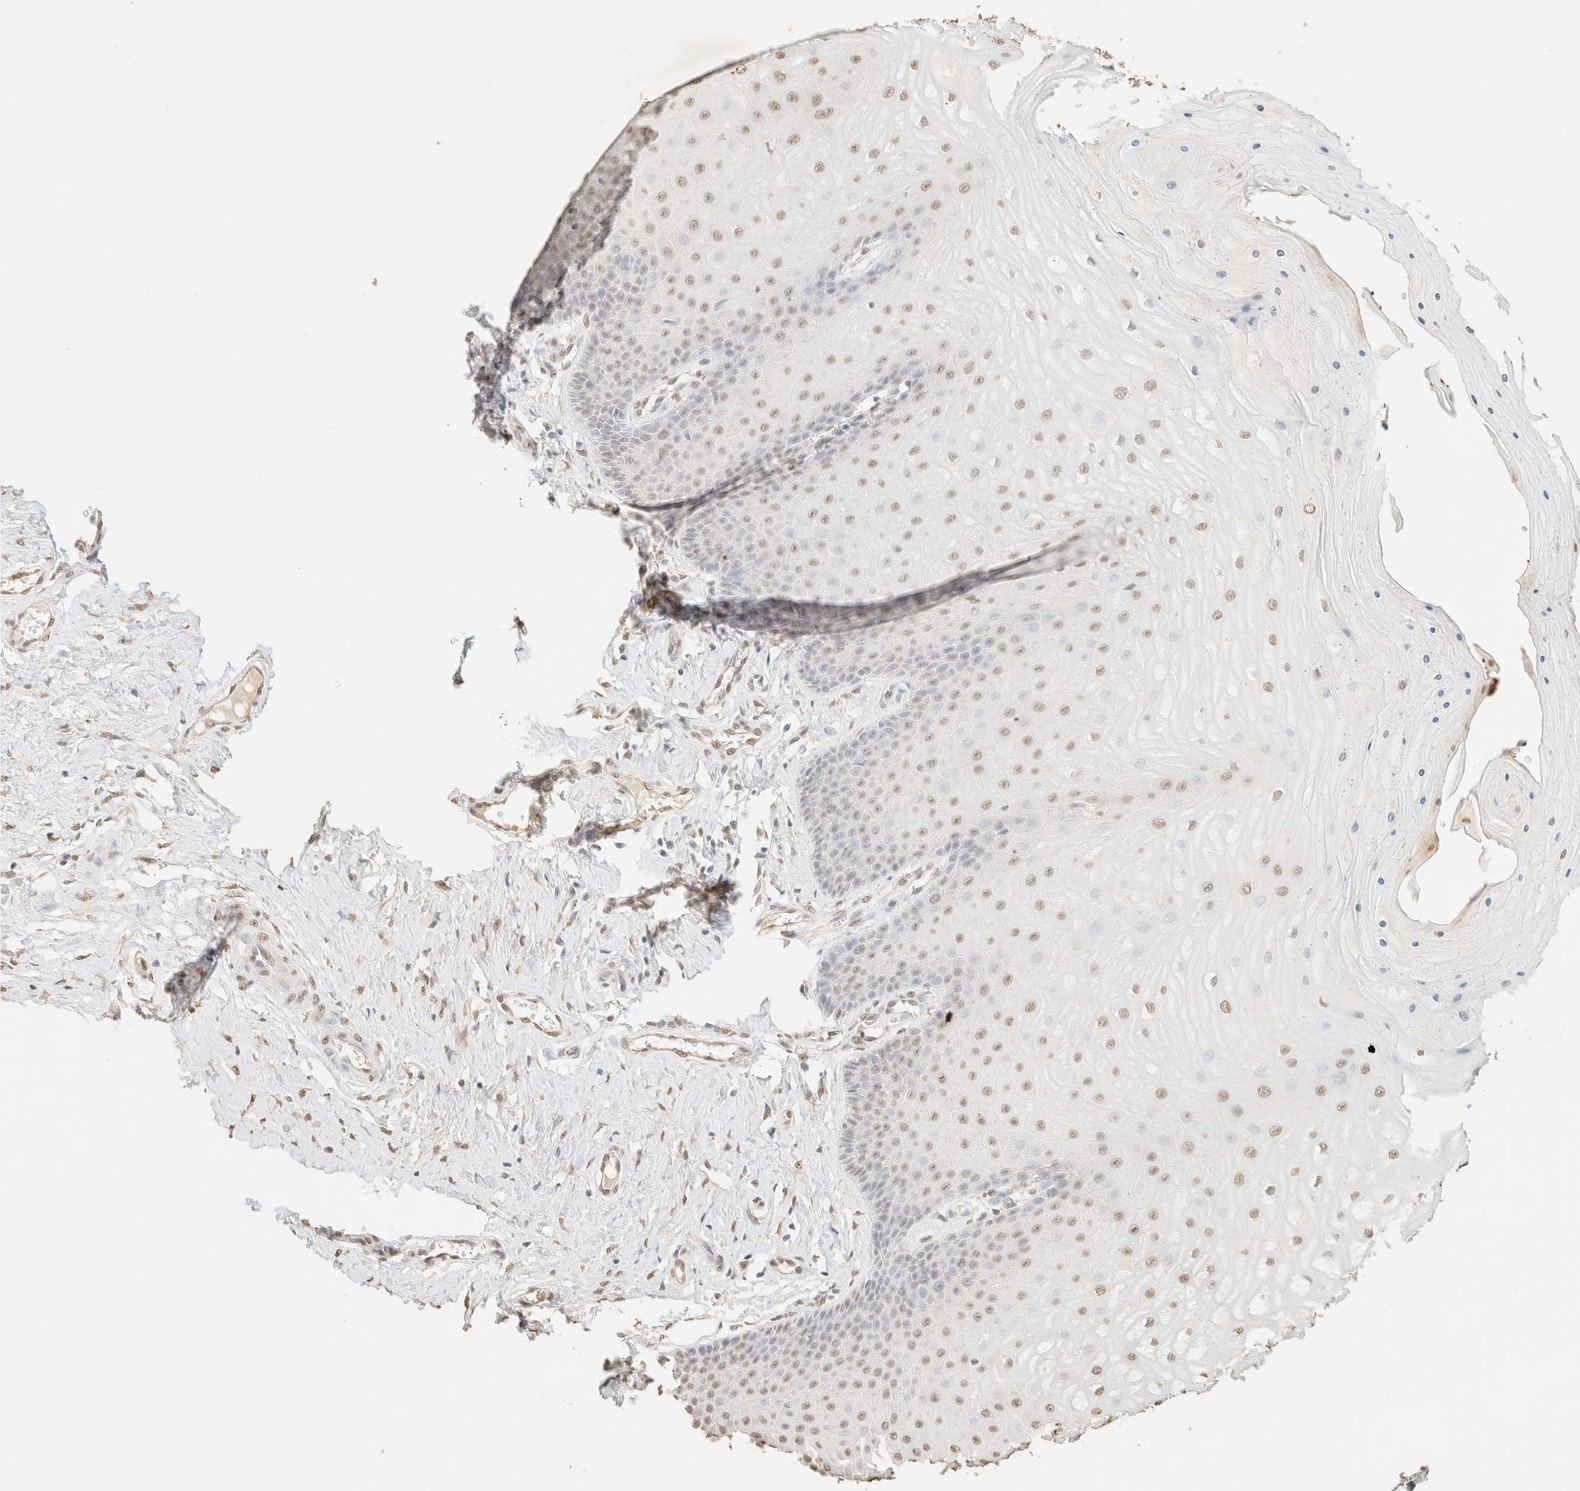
{"staining": {"intensity": "moderate", "quantity": ">75%", "location": "nuclear"}, "tissue": "cervix", "cell_type": "Squamous epithelial cells", "image_type": "normal", "snomed": [{"axis": "morphology", "description": "Normal tissue, NOS"}, {"axis": "topography", "description": "Cervix"}], "caption": "Immunohistochemical staining of unremarkable human cervix exhibits >75% levels of moderate nuclear protein expression in about >75% of squamous epithelial cells. The staining was performed using DAB, with brown indicating positive protein expression. Nuclei are stained blue with hematoxylin.", "gene": "S100A13", "patient": {"sex": "female", "age": 55}}